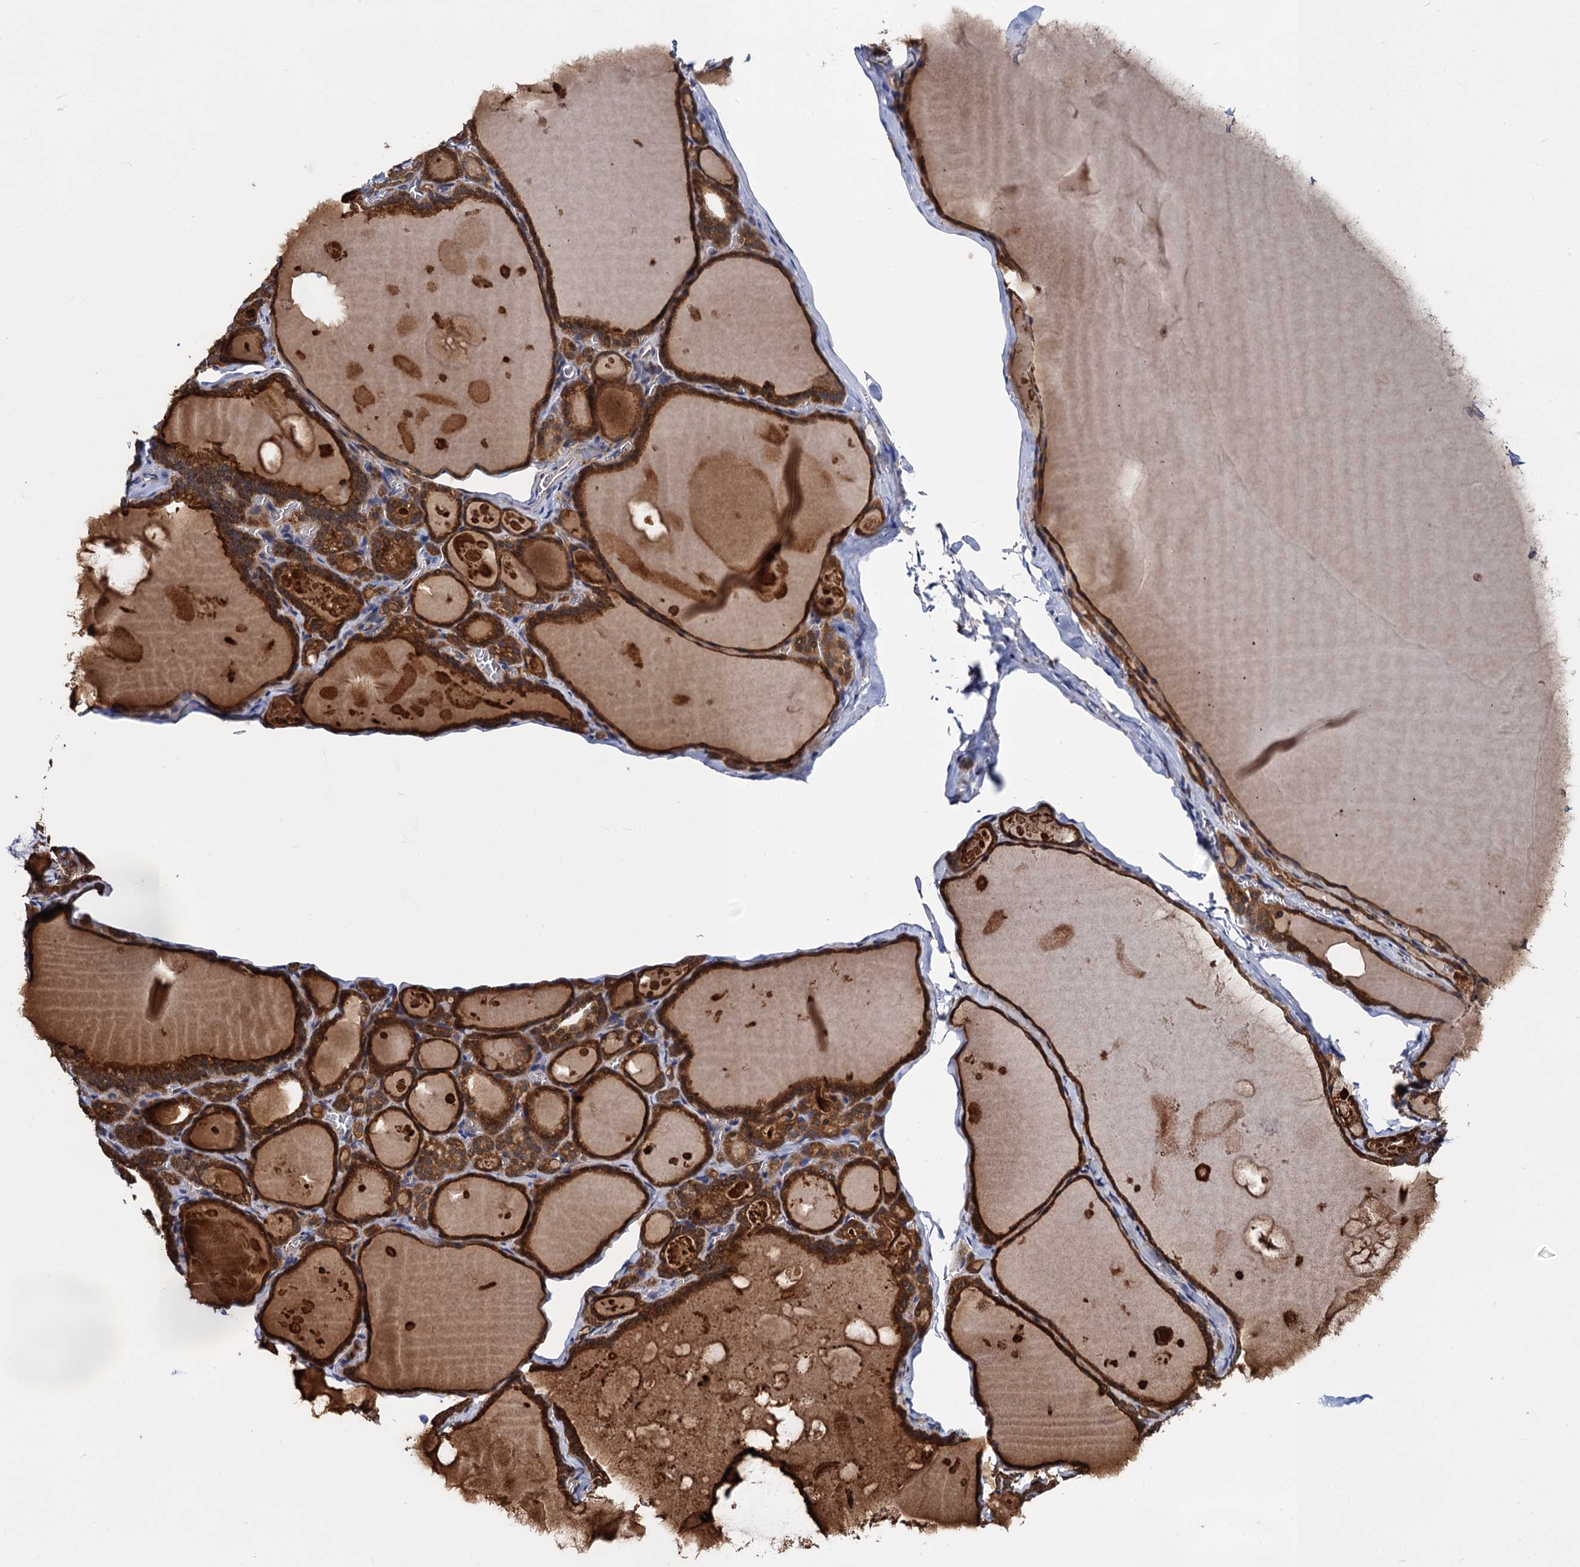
{"staining": {"intensity": "strong", "quantity": ">75%", "location": "cytoplasmic/membranous"}, "tissue": "thyroid gland", "cell_type": "Glandular cells", "image_type": "normal", "snomed": [{"axis": "morphology", "description": "Normal tissue, NOS"}, {"axis": "topography", "description": "Thyroid gland"}], "caption": "An immunohistochemistry histopathology image of unremarkable tissue is shown. Protein staining in brown shows strong cytoplasmic/membranous positivity in thyroid gland within glandular cells.", "gene": "PGLS", "patient": {"sex": "male", "age": 56}}